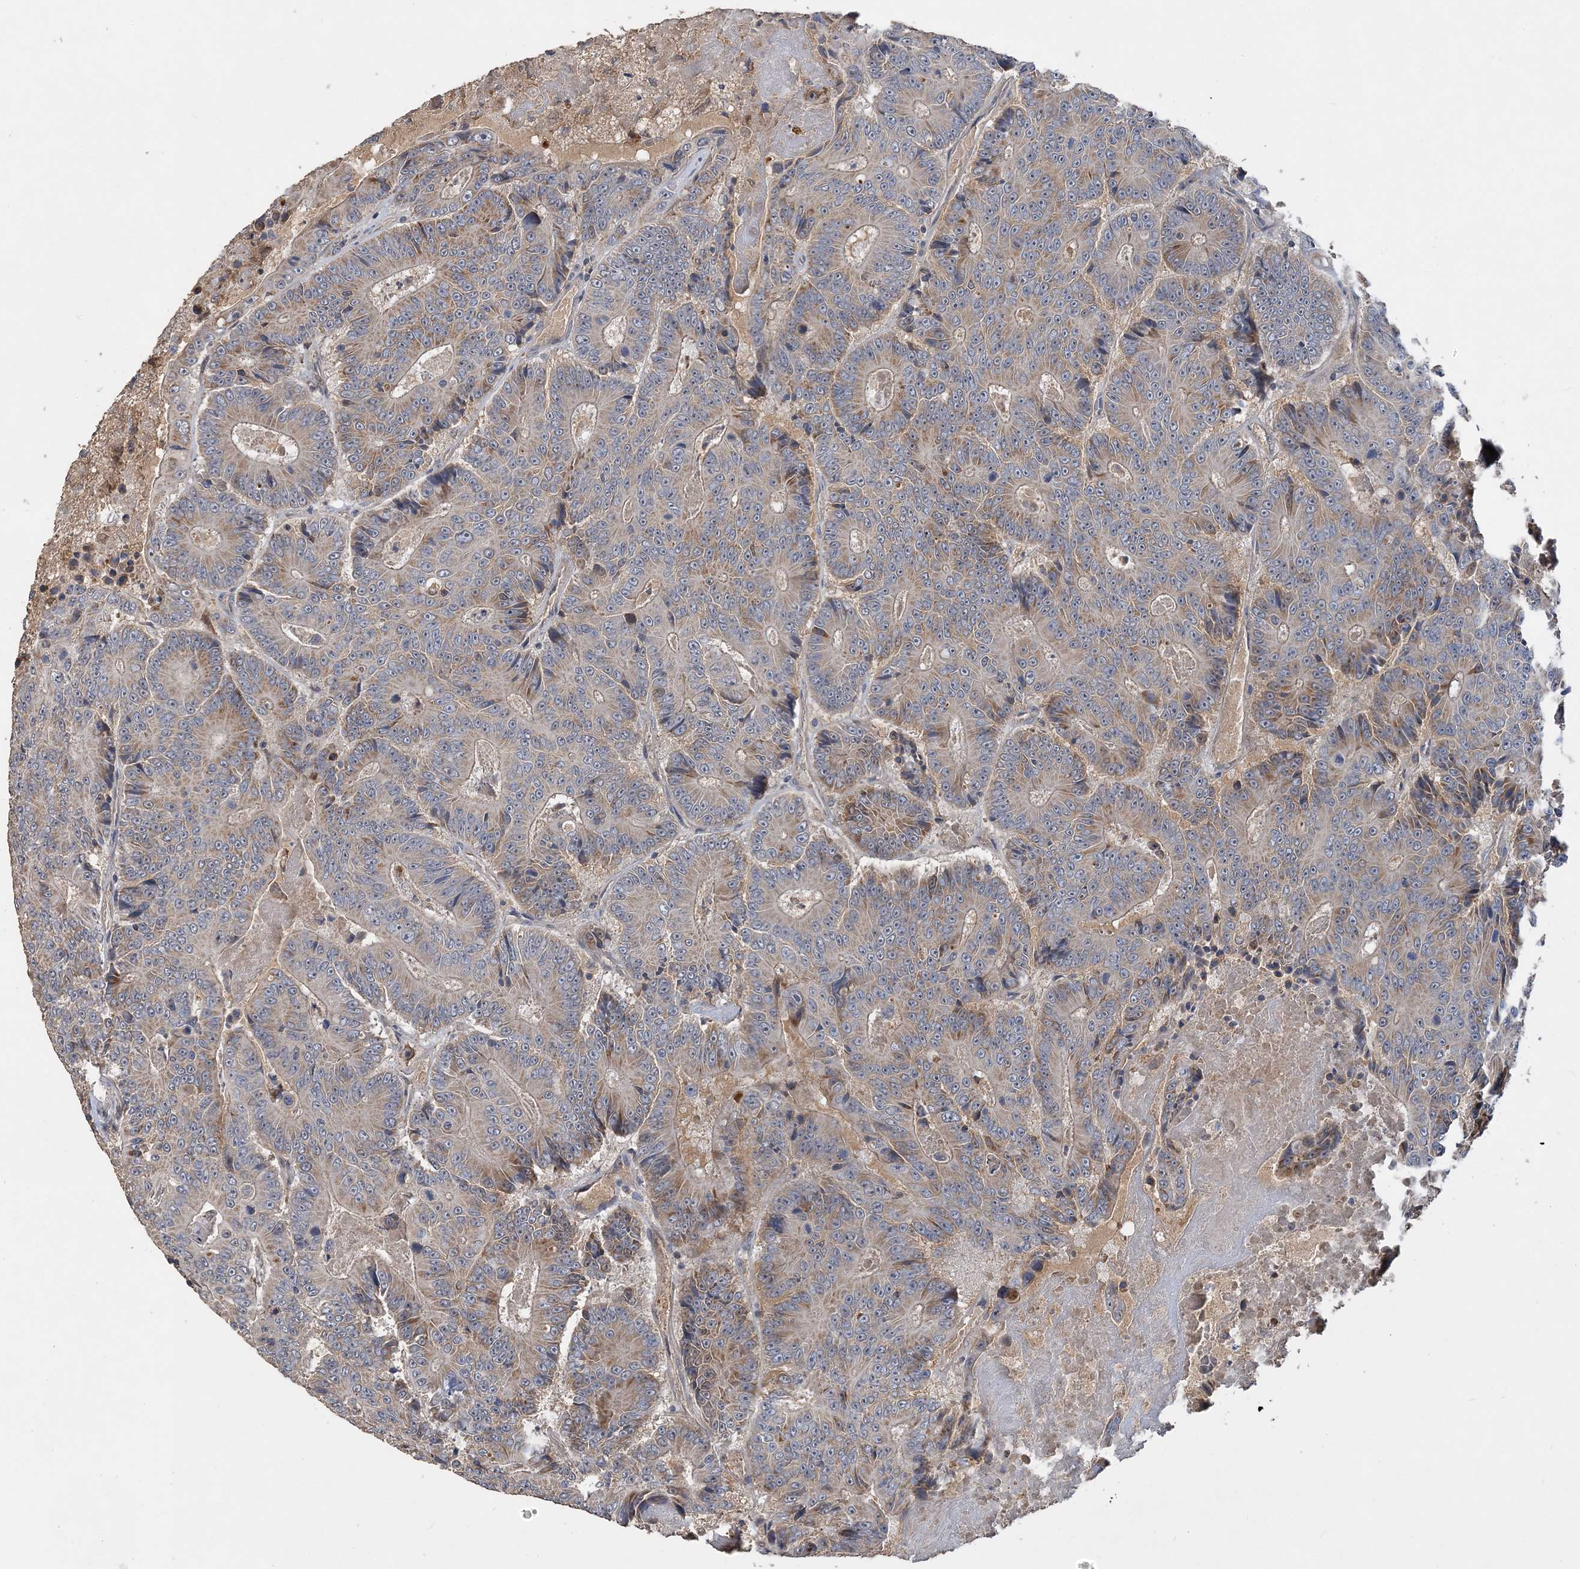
{"staining": {"intensity": "moderate", "quantity": "<25%", "location": "cytoplasmic/membranous"}, "tissue": "colorectal cancer", "cell_type": "Tumor cells", "image_type": "cancer", "snomed": [{"axis": "morphology", "description": "Adenocarcinoma, NOS"}, {"axis": "topography", "description": "Colon"}], "caption": "Moderate cytoplasmic/membranous positivity for a protein is seen in approximately <25% of tumor cells of colorectal cancer (adenocarcinoma) using IHC.", "gene": "GRINA", "patient": {"sex": "male", "age": 83}}